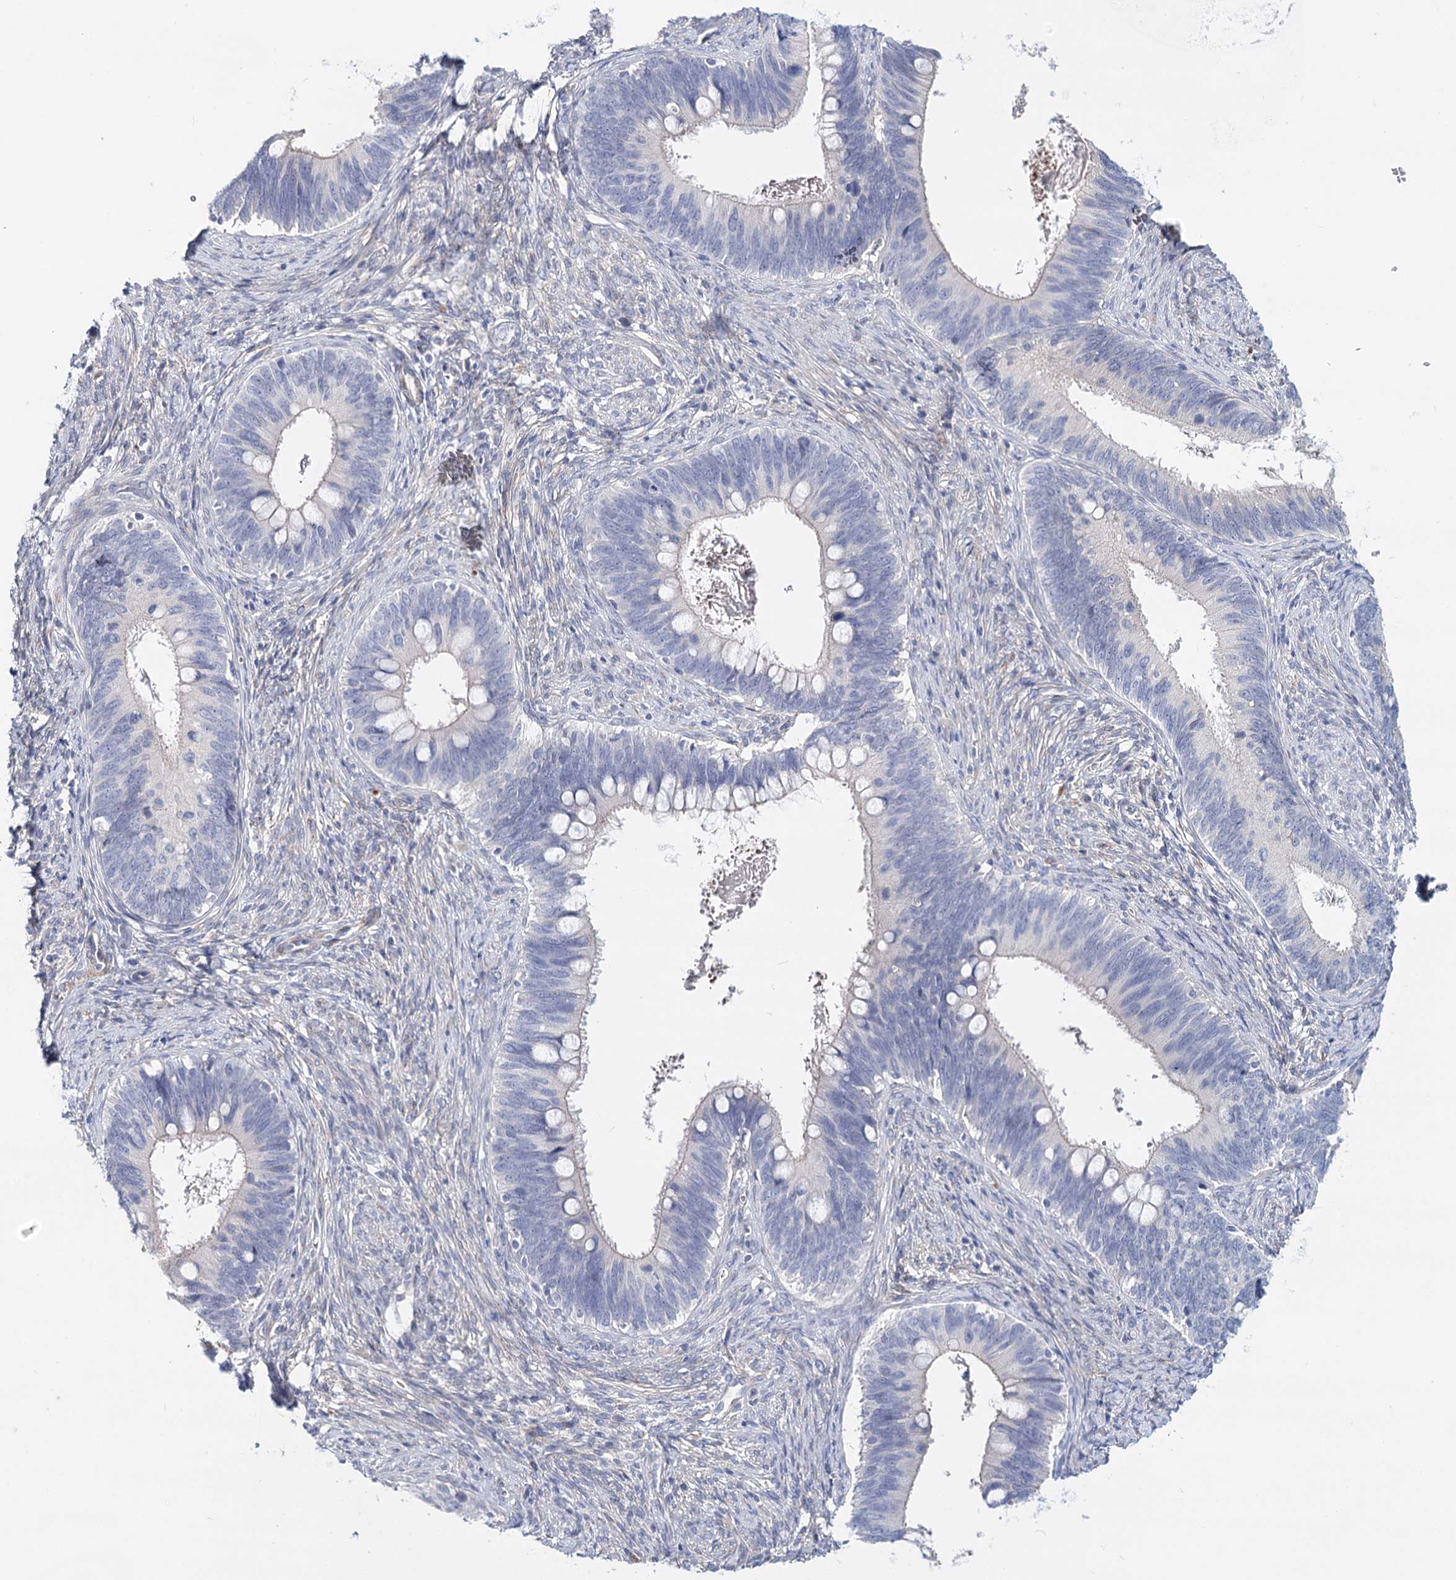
{"staining": {"intensity": "negative", "quantity": "none", "location": "none"}, "tissue": "cervical cancer", "cell_type": "Tumor cells", "image_type": "cancer", "snomed": [{"axis": "morphology", "description": "Adenocarcinoma, NOS"}, {"axis": "topography", "description": "Cervix"}], "caption": "Protein analysis of cervical adenocarcinoma shows no significant staining in tumor cells.", "gene": "TEX12", "patient": {"sex": "female", "age": 42}}